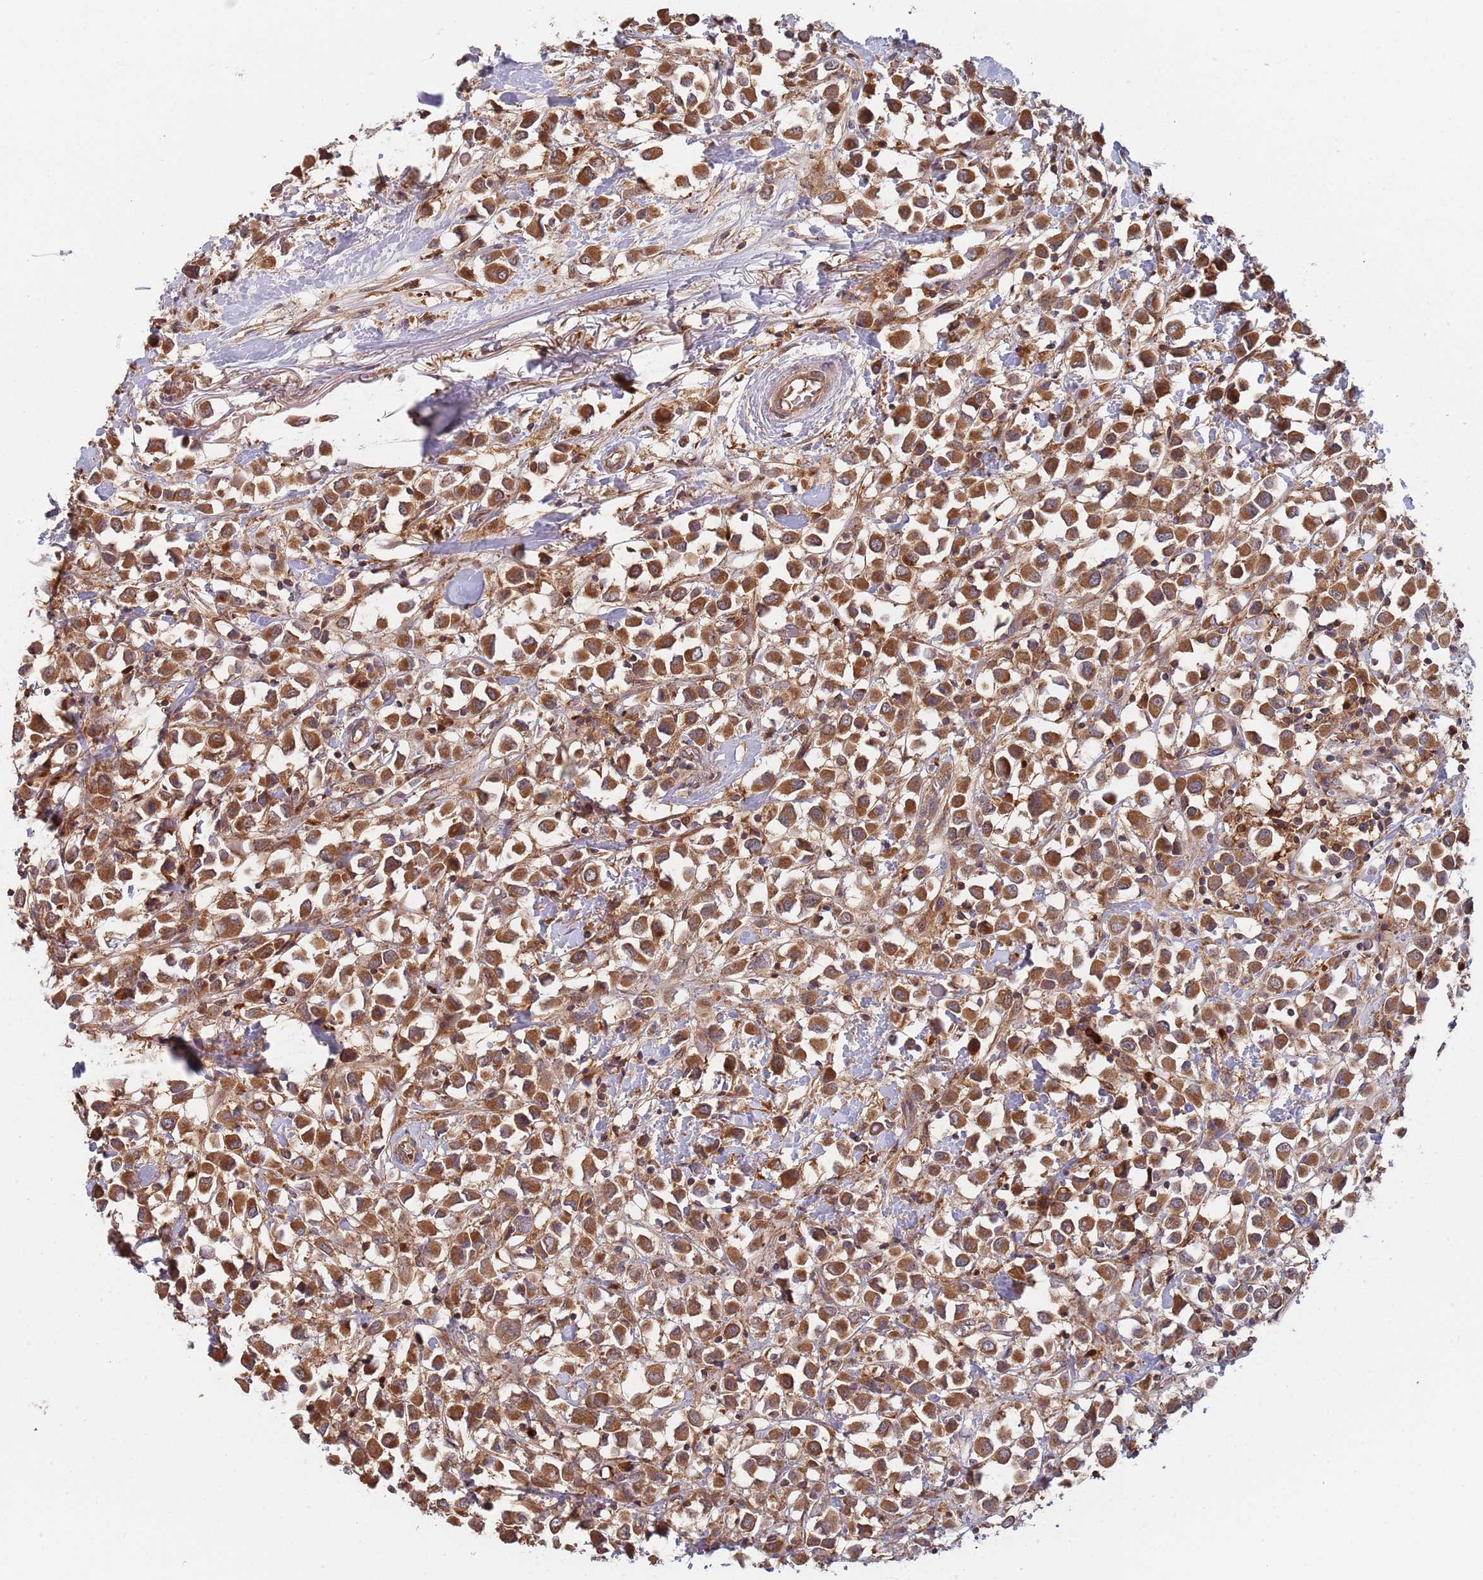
{"staining": {"intensity": "moderate", "quantity": ">75%", "location": "cytoplasmic/membranous"}, "tissue": "breast cancer", "cell_type": "Tumor cells", "image_type": "cancer", "snomed": [{"axis": "morphology", "description": "Duct carcinoma"}, {"axis": "topography", "description": "Breast"}], "caption": "Immunohistochemical staining of breast cancer shows medium levels of moderate cytoplasmic/membranous expression in about >75% of tumor cells.", "gene": "GDI2", "patient": {"sex": "female", "age": 61}}